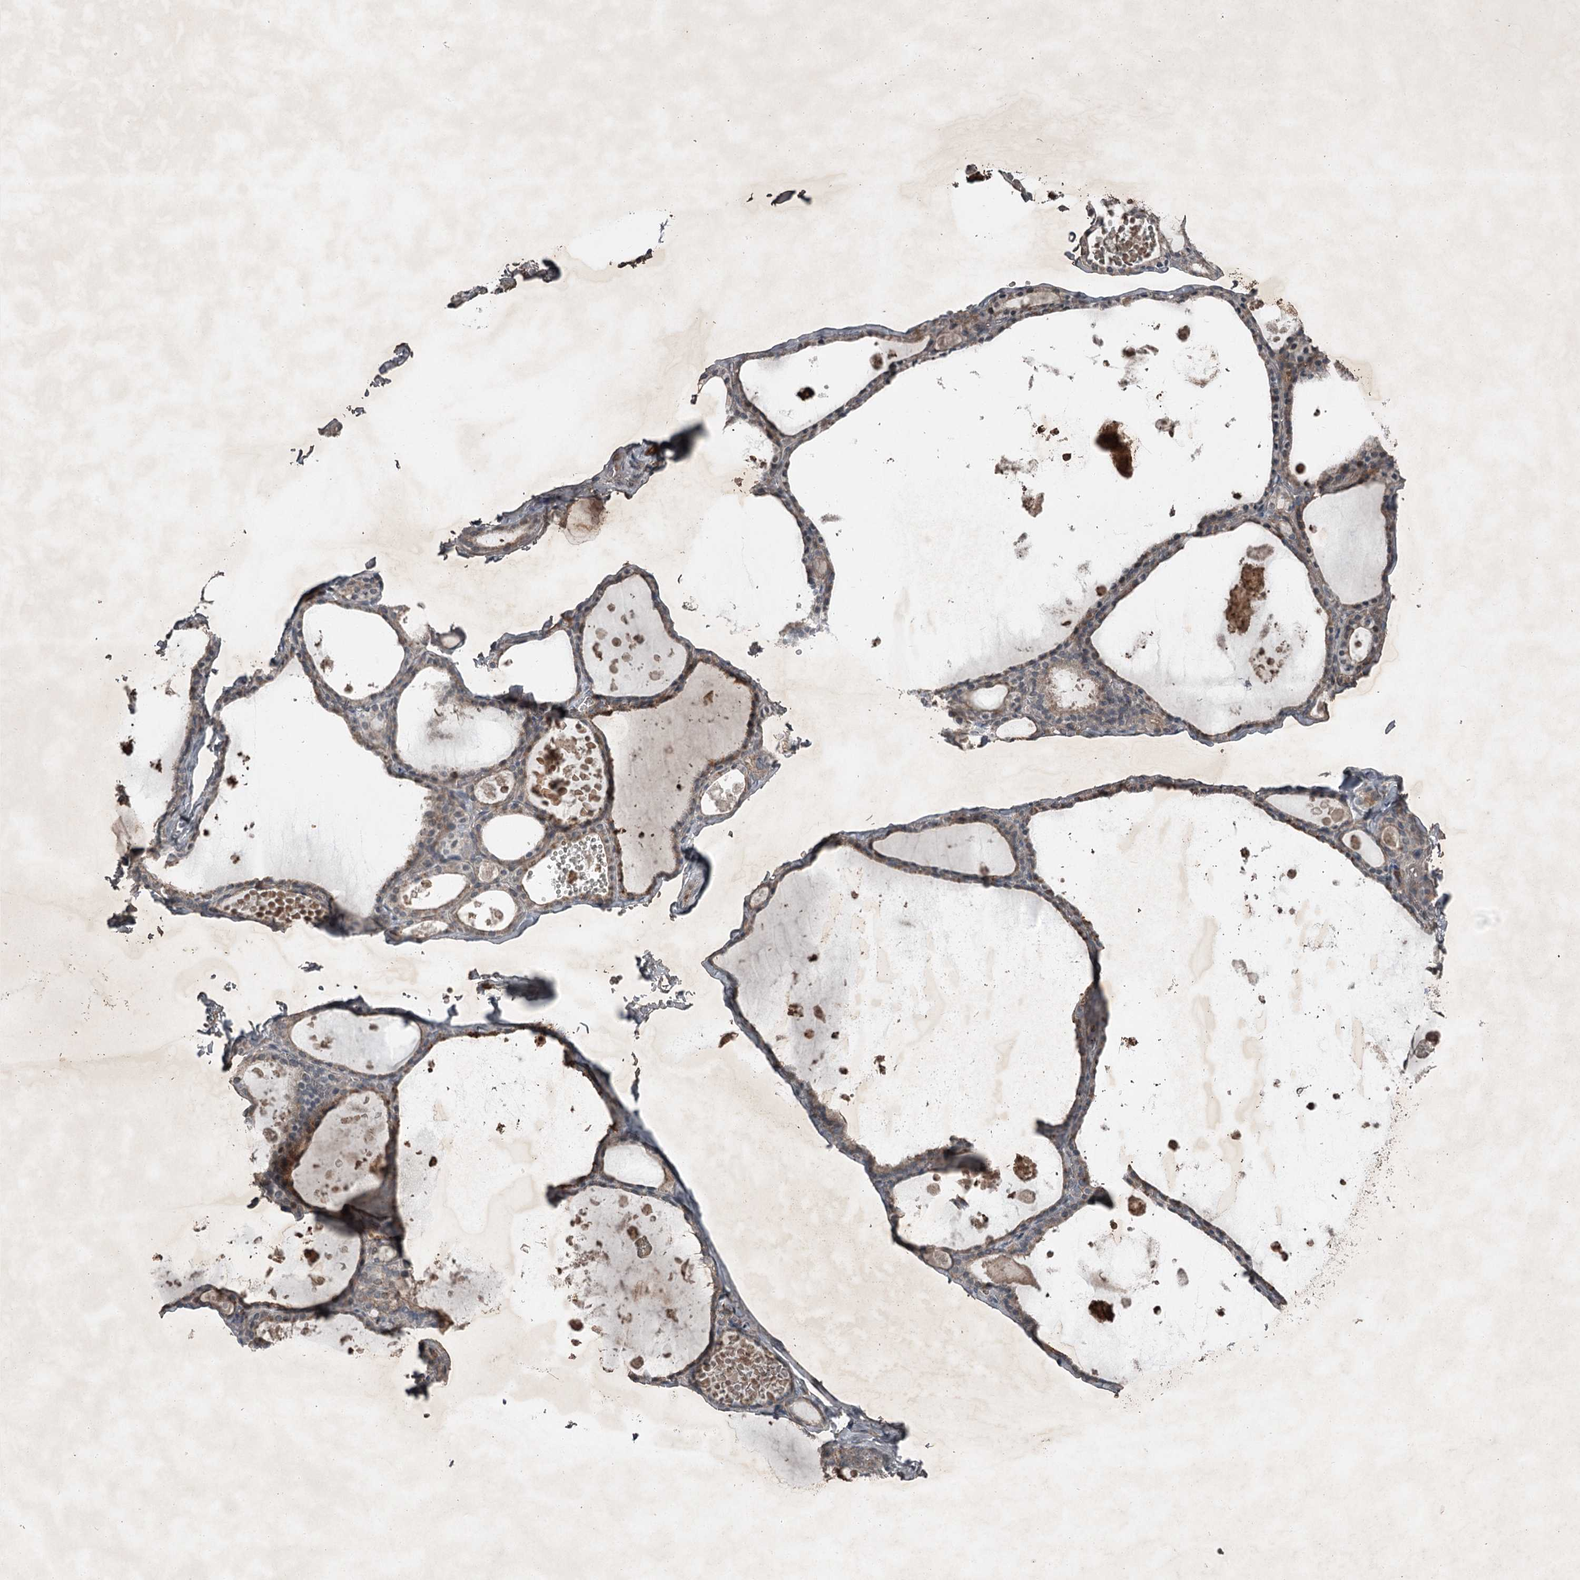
{"staining": {"intensity": "weak", "quantity": ">75%", "location": "cytoplasmic/membranous"}, "tissue": "thyroid gland", "cell_type": "Glandular cells", "image_type": "normal", "snomed": [{"axis": "morphology", "description": "Normal tissue, NOS"}, {"axis": "topography", "description": "Thyroid gland"}], "caption": "Immunohistochemistry of benign human thyroid gland exhibits low levels of weak cytoplasmic/membranous expression in about >75% of glandular cells.", "gene": "SLC39A8", "patient": {"sex": "male", "age": 56}}